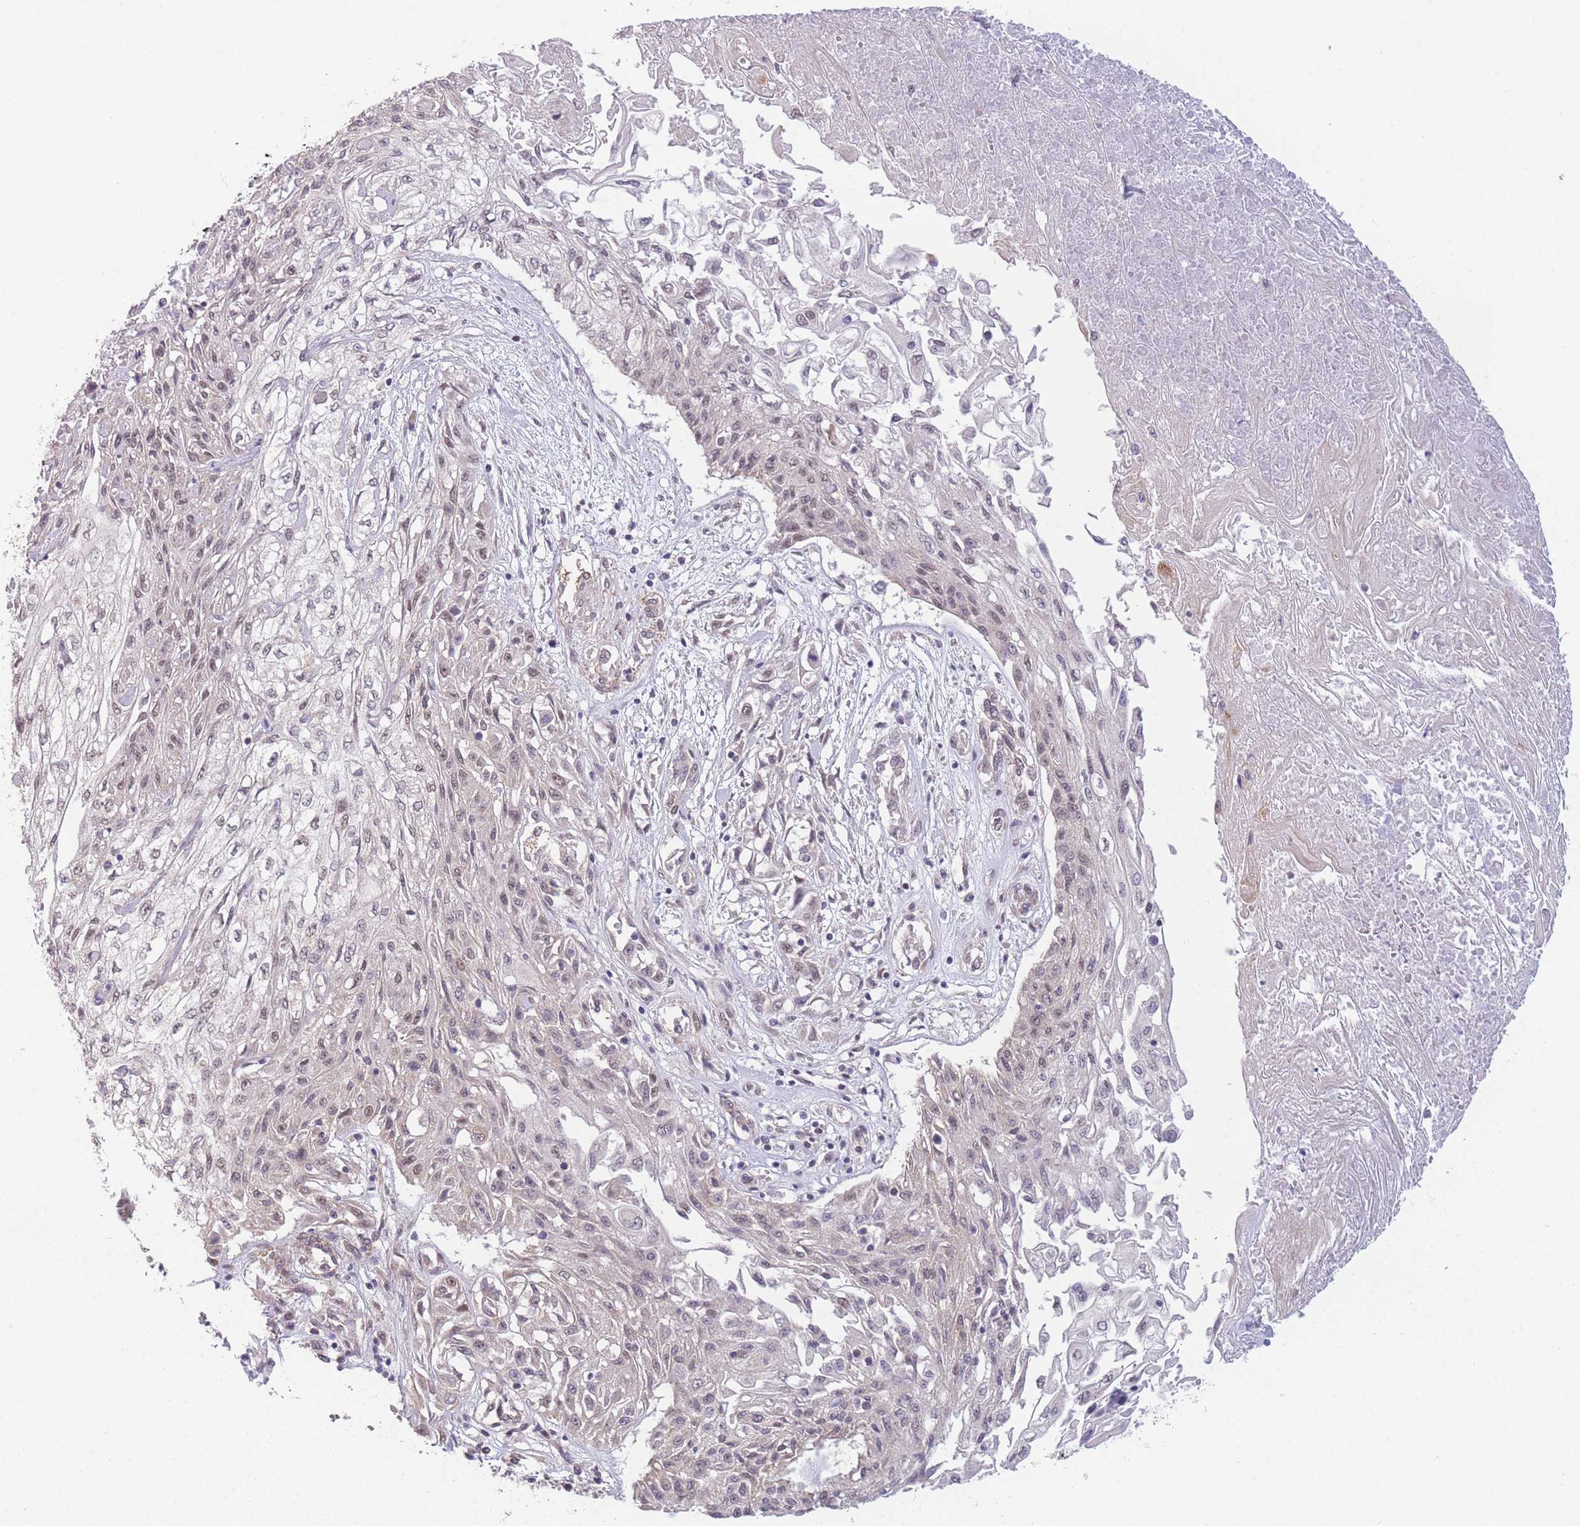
{"staining": {"intensity": "weak", "quantity": "25%-75%", "location": "nuclear"}, "tissue": "skin cancer", "cell_type": "Tumor cells", "image_type": "cancer", "snomed": [{"axis": "morphology", "description": "Squamous cell carcinoma, NOS"}, {"axis": "morphology", "description": "Squamous cell carcinoma, metastatic, NOS"}, {"axis": "topography", "description": "Skin"}, {"axis": "topography", "description": "Lymph node"}], "caption": "Immunohistochemistry (DAB) staining of human squamous cell carcinoma (skin) demonstrates weak nuclear protein expression in approximately 25%-75% of tumor cells.", "gene": "SIN3B", "patient": {"sex": "male", "age": 75}}